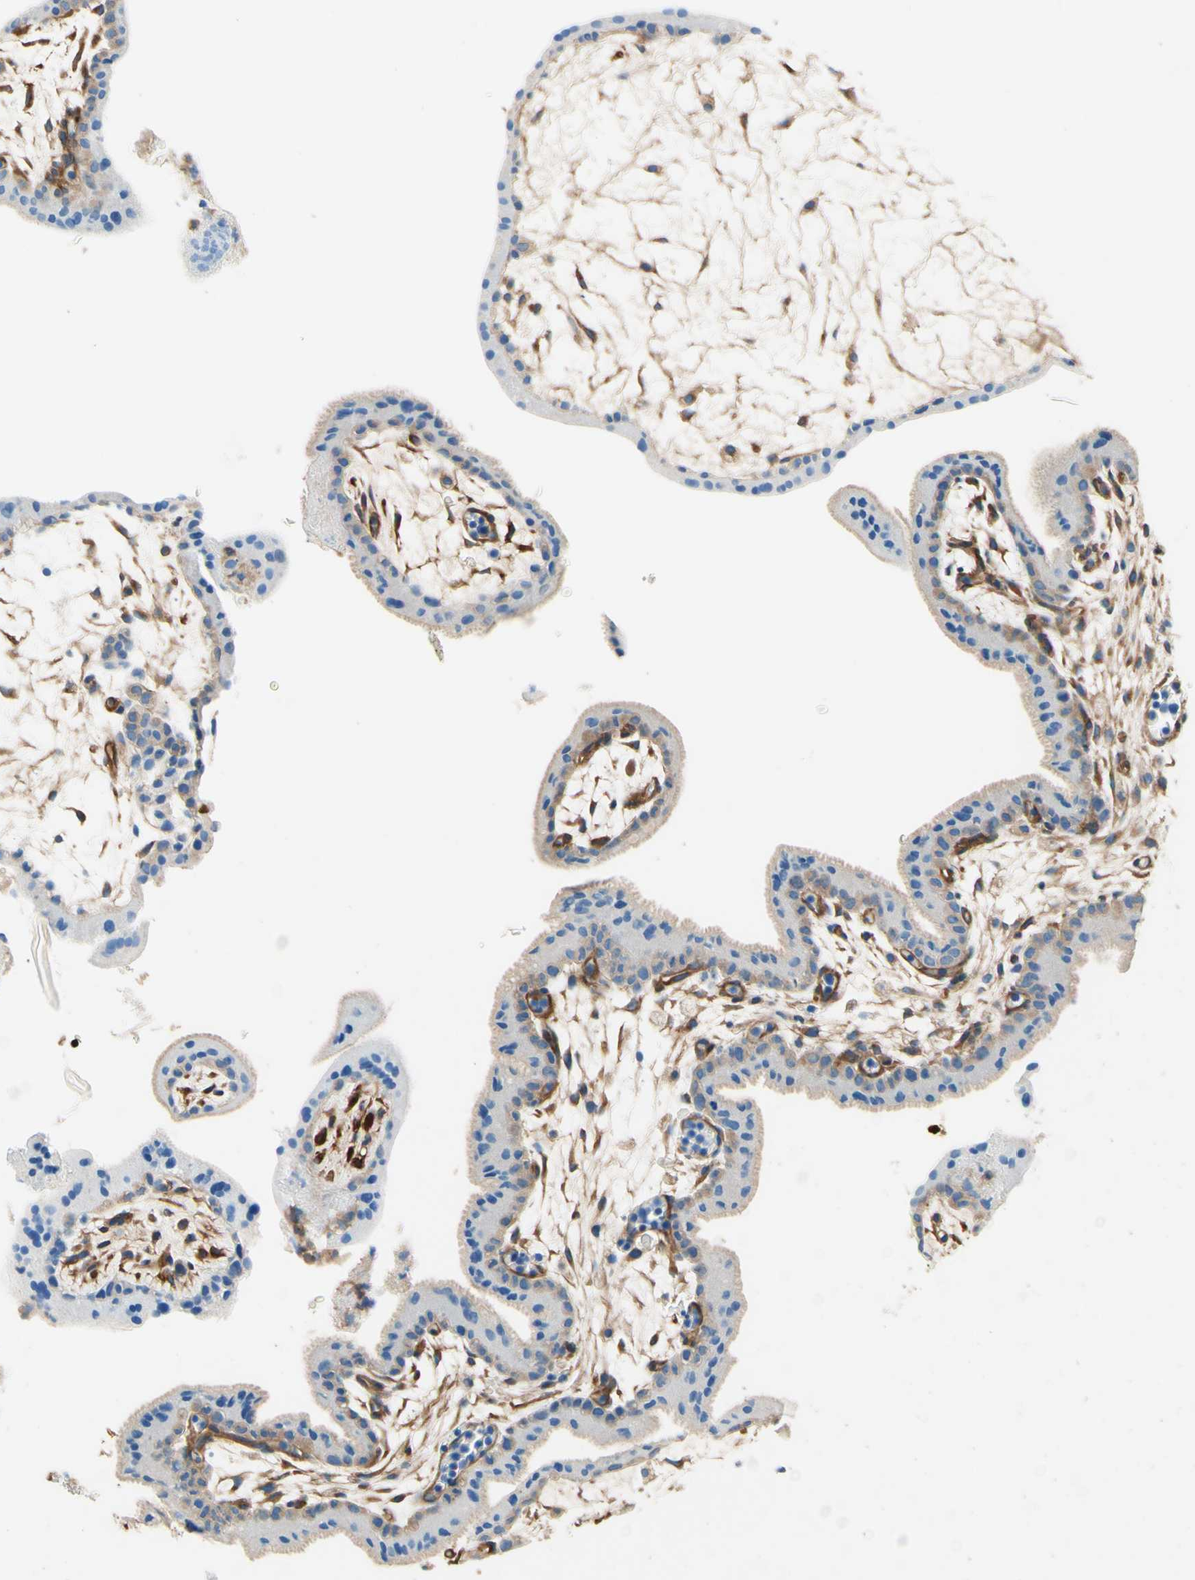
{"staining": {"intensity": "negative", "quantity": "none", "location": "none"}, "tissue": "placenta", "cell_type": "Trophoblastic cells", "image_type": "normal", "snomed": [{"axis": "morphology", "description": "Normal tissue, NOS"}, {"axis": "topography", "description": "Placenta"}], "caption": "Placenta stained for a protein using immunohistochemistry reveals no positivity trophoblastic cells.", "gene": "DPYSL3", "patient": {"sex": "female", "age": 35}}